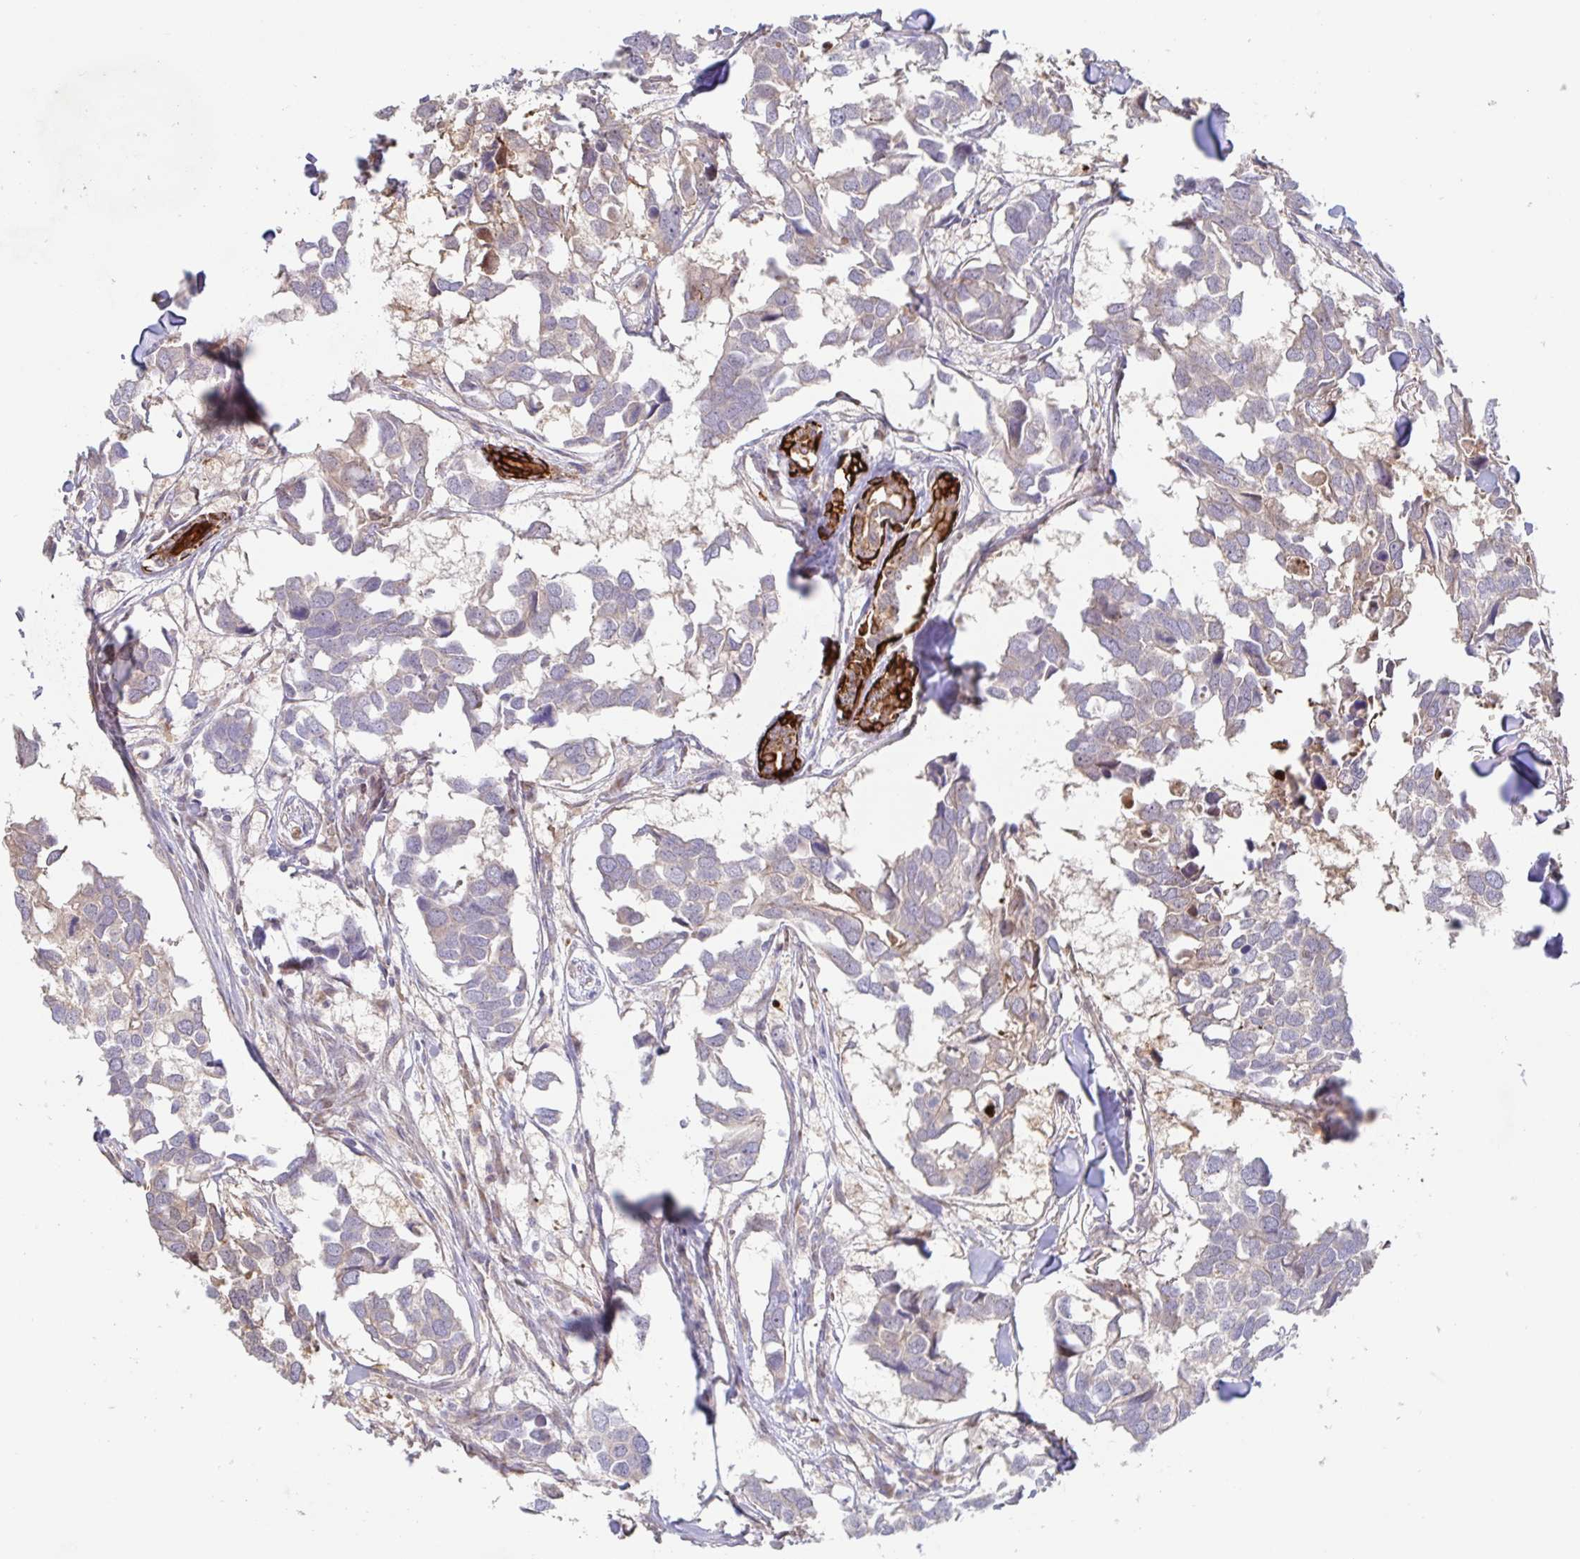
{"staining": {"intensity": "weak", "quantity": "25%-75%", "location": "cytoplasmic/membranous"}, "tissue": "breast cancer", "cell_type": "Tumor cells", "image_type": "cancer", "snomed": [{"axis": "morphology", "description": "Duct carcinoma"}, {"axis": "topography", "description": "Breast"}], "caption": "About 25%-75% of tumor cells in human breast cancer (invasive ductal carcinoma) demonstrate weak cytoplasmic/membranous protein expression as visualized by brown immunohistochemical staining.", "gene": "AACS", "patient": {"sex": "female", "age": 83}}